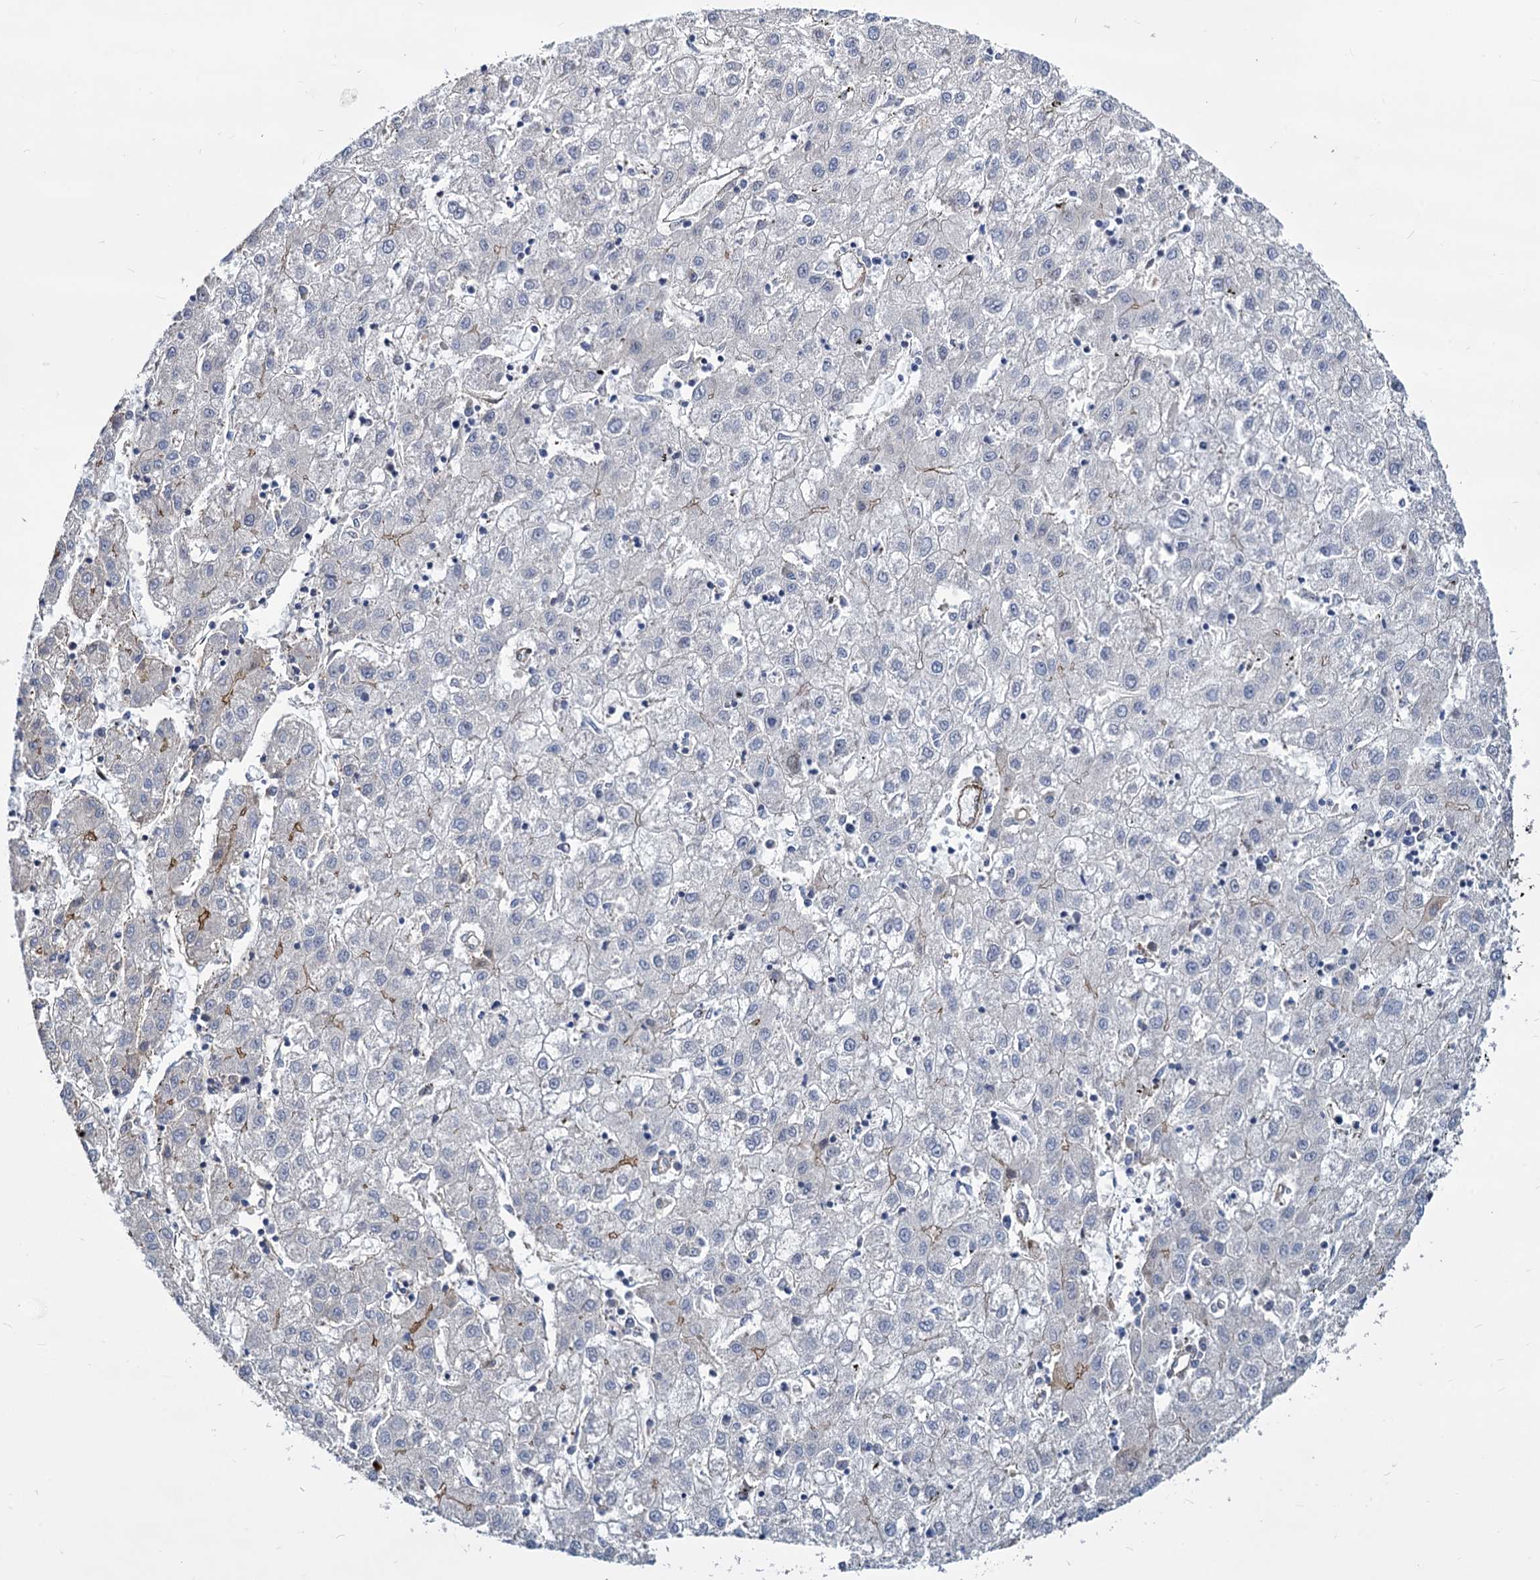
{"staining": {"intensity": "negative", "quantity": "none", "location": "none"}, "tissue": "liver cancer", "cell_type": "Tumor cells", "image_type": "cancer", "snomed": [{"axis": "morphology", "description": "Carcinoma, Hepatocellular, NOS"}, {"axis": "topography", "description": "Liver"}], "caption": "This is an IHC histopathology image of liver cancer (hepatocellular carcinoma). There is no positivity in tumor cells.", "gene": "TRIM77", "patient": {"sex": "male", "age": 72}}